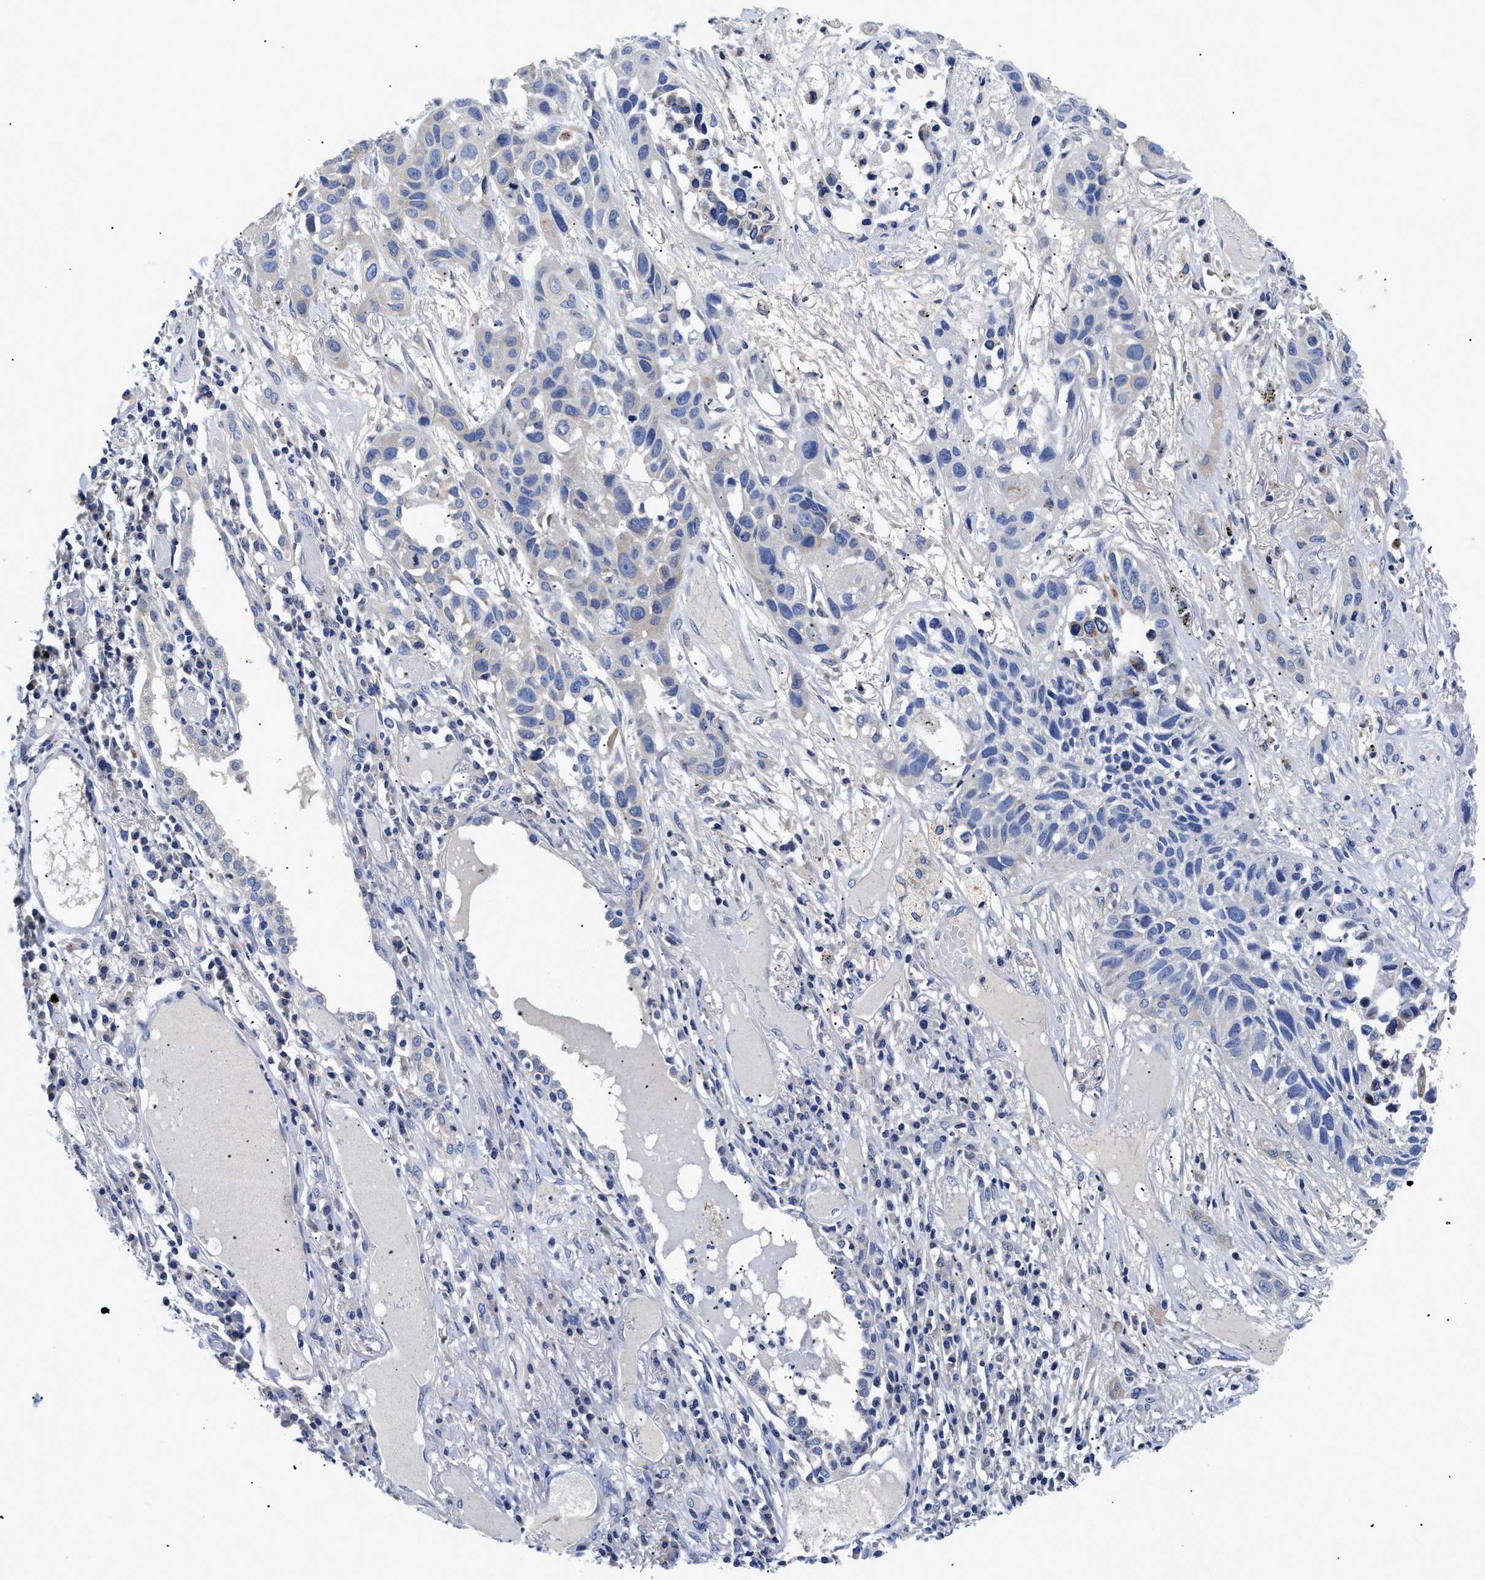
{"staining": {"intensity": "negative", "quantity": "none", "location": "none"}, "tissue": "lung cancer", "cell_type": "Tumor cells", "image_type": "cancer", "snomed": [{"axis": "morphology", "description": "Squamous cell carcinoma, NOS"}, {"axis": "topography", "description": "Lung"}], "caption": "This histopathology image is of squamous cell carcinoma (lung) stained with IHC to label a protein in brown with the nuclei are counter-stained blue. There is no staining in tumor cells. (Immunohistochemistry (ihc), brightfield microscopy, high magnification).", "gene": "MEA1", "patient": {"sex": "male", "age": 71}}